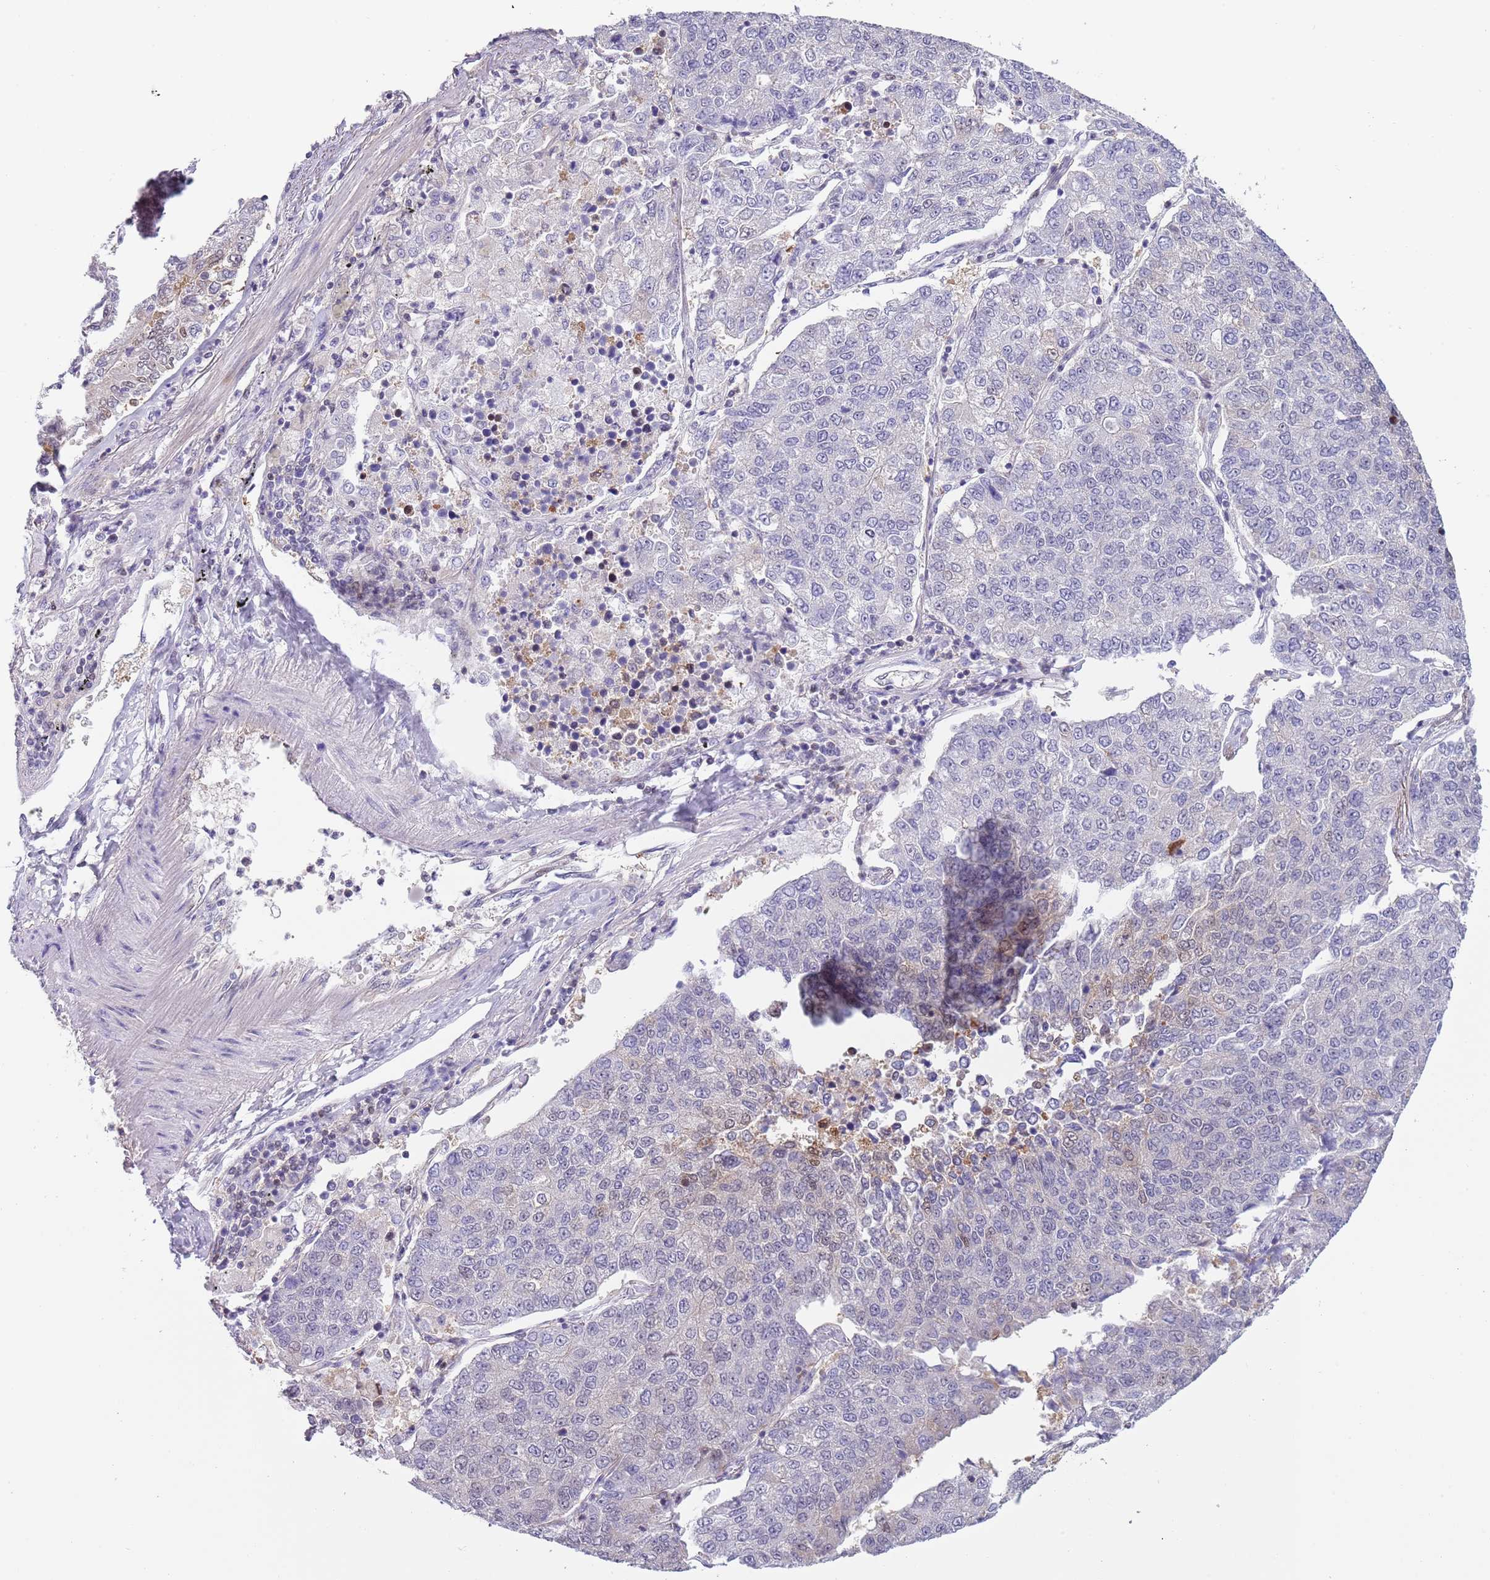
{"staining": {"intensity": "moderate", "quantity": "<25%", "location": "cytoplasmic/membranous"}, "tissue": "lung cancer", "cell_type": "Tumor cells", "image_type": "cancer", "snomed": [{"axis": "morphology", "description": "Squamous cell carcinoma, NOS"}, {"axis": "topography", "description": "Lung"}], "caption": "Moderate cytoplasmic/membranous positivity is appreciated in approximately <25% of tumor cells in lung squamous cell carcinoma.", "gene": "NBPF6", "patient": {"sex": "female", "age": 70}}